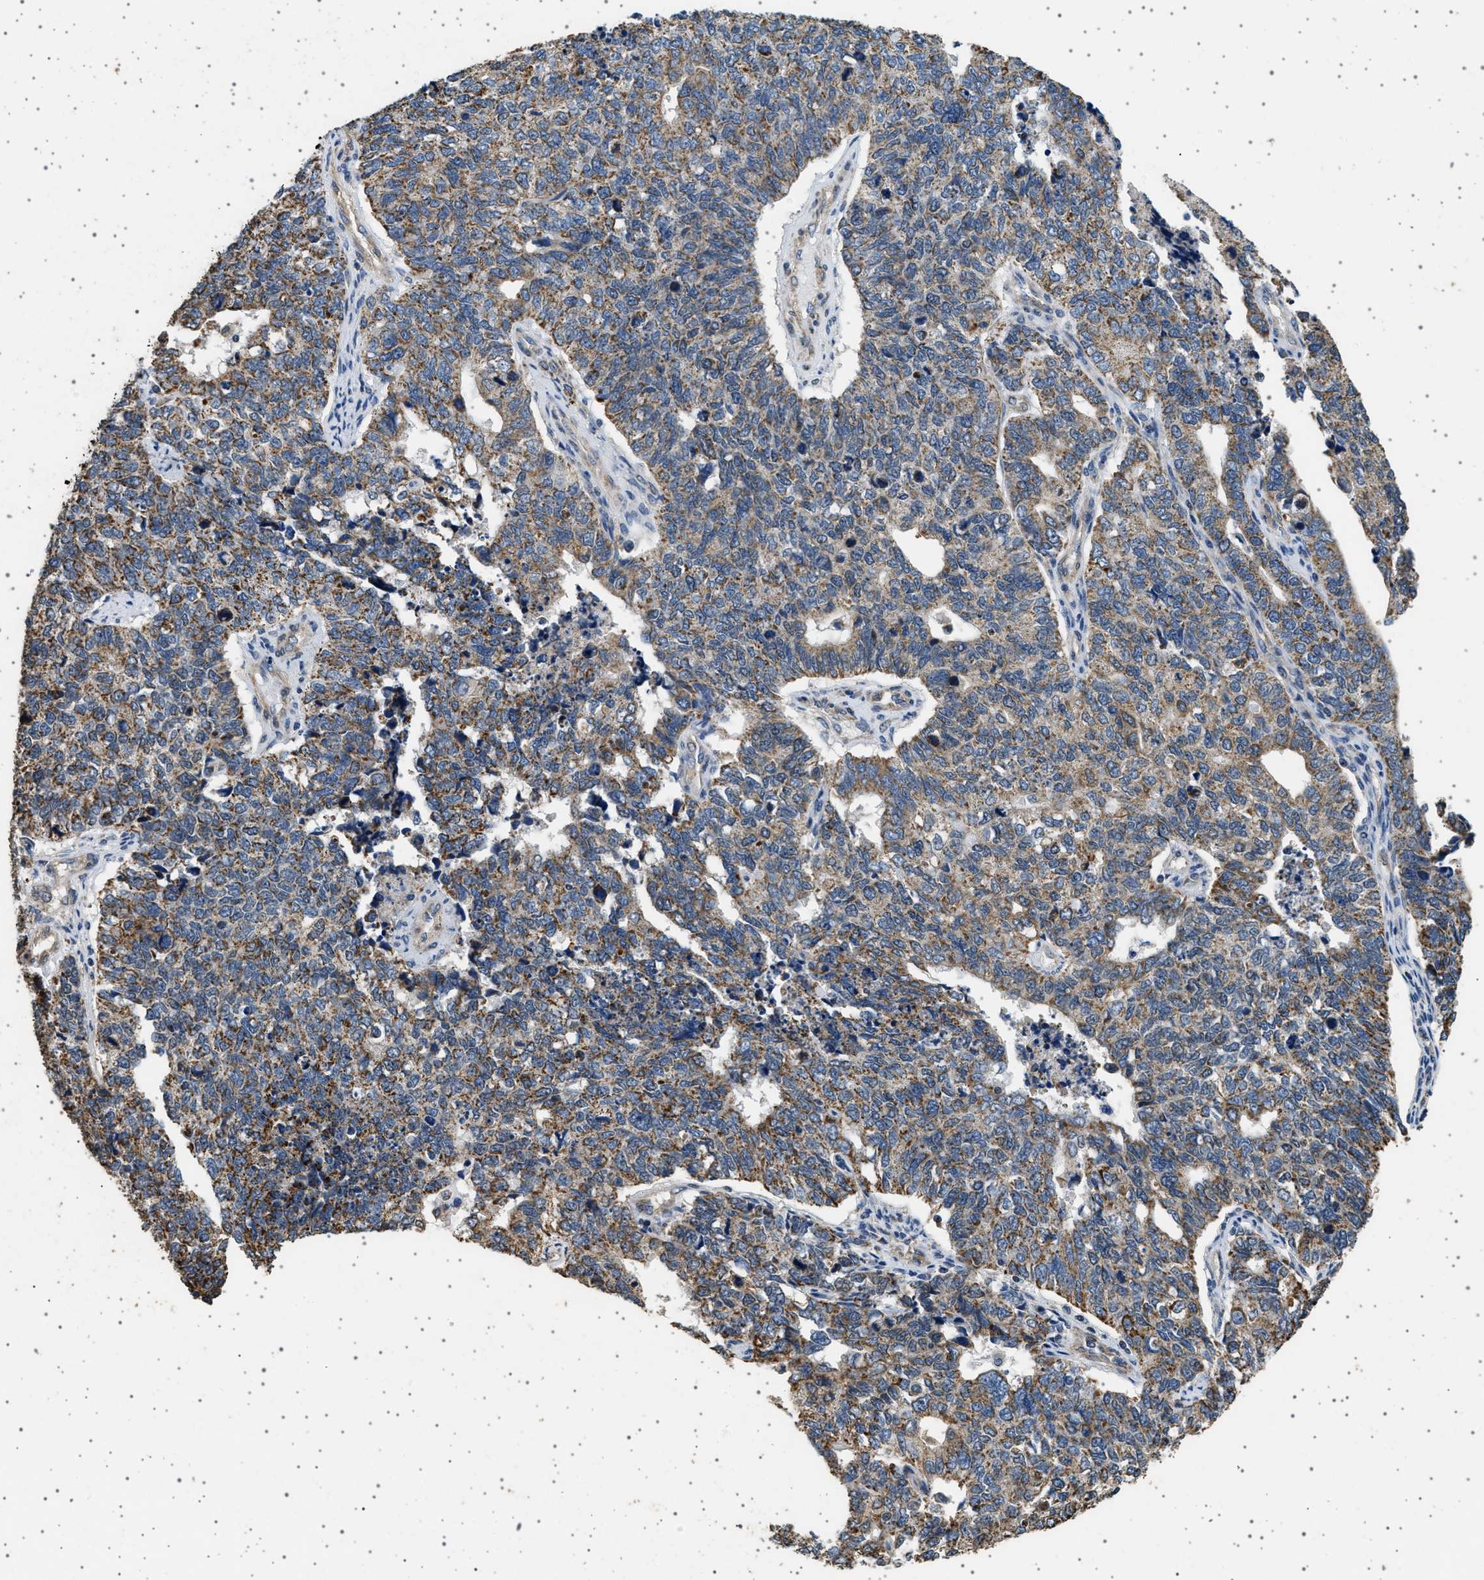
{"staining": {"intensity": "moderate", "quantity": ">75%", "location": "cytoplasmic/membranous"}, "tissue": "cervical cancer", "cell_type": "Tumor cells", "image_type": "cancer", "snomed": [{"axis": "morphology", "description": "Squamous cell carcinoma, NOS"}, {"axis": "topography", "description": "Cervix"}], "caption": "IHC staining of cervical cancer, which displays medium levels of moderate cytoplasmic/membranous staining in approximately >75% of tumor cells indicating moderate cytoplasmic/membranous protein expression. The staining was performed using DAB (brown) for protein detection and nuclei were counterstained in hematoxylin (blue).", "gene": "KCNA4", "patient": {"sex": "female", "age": 63}}